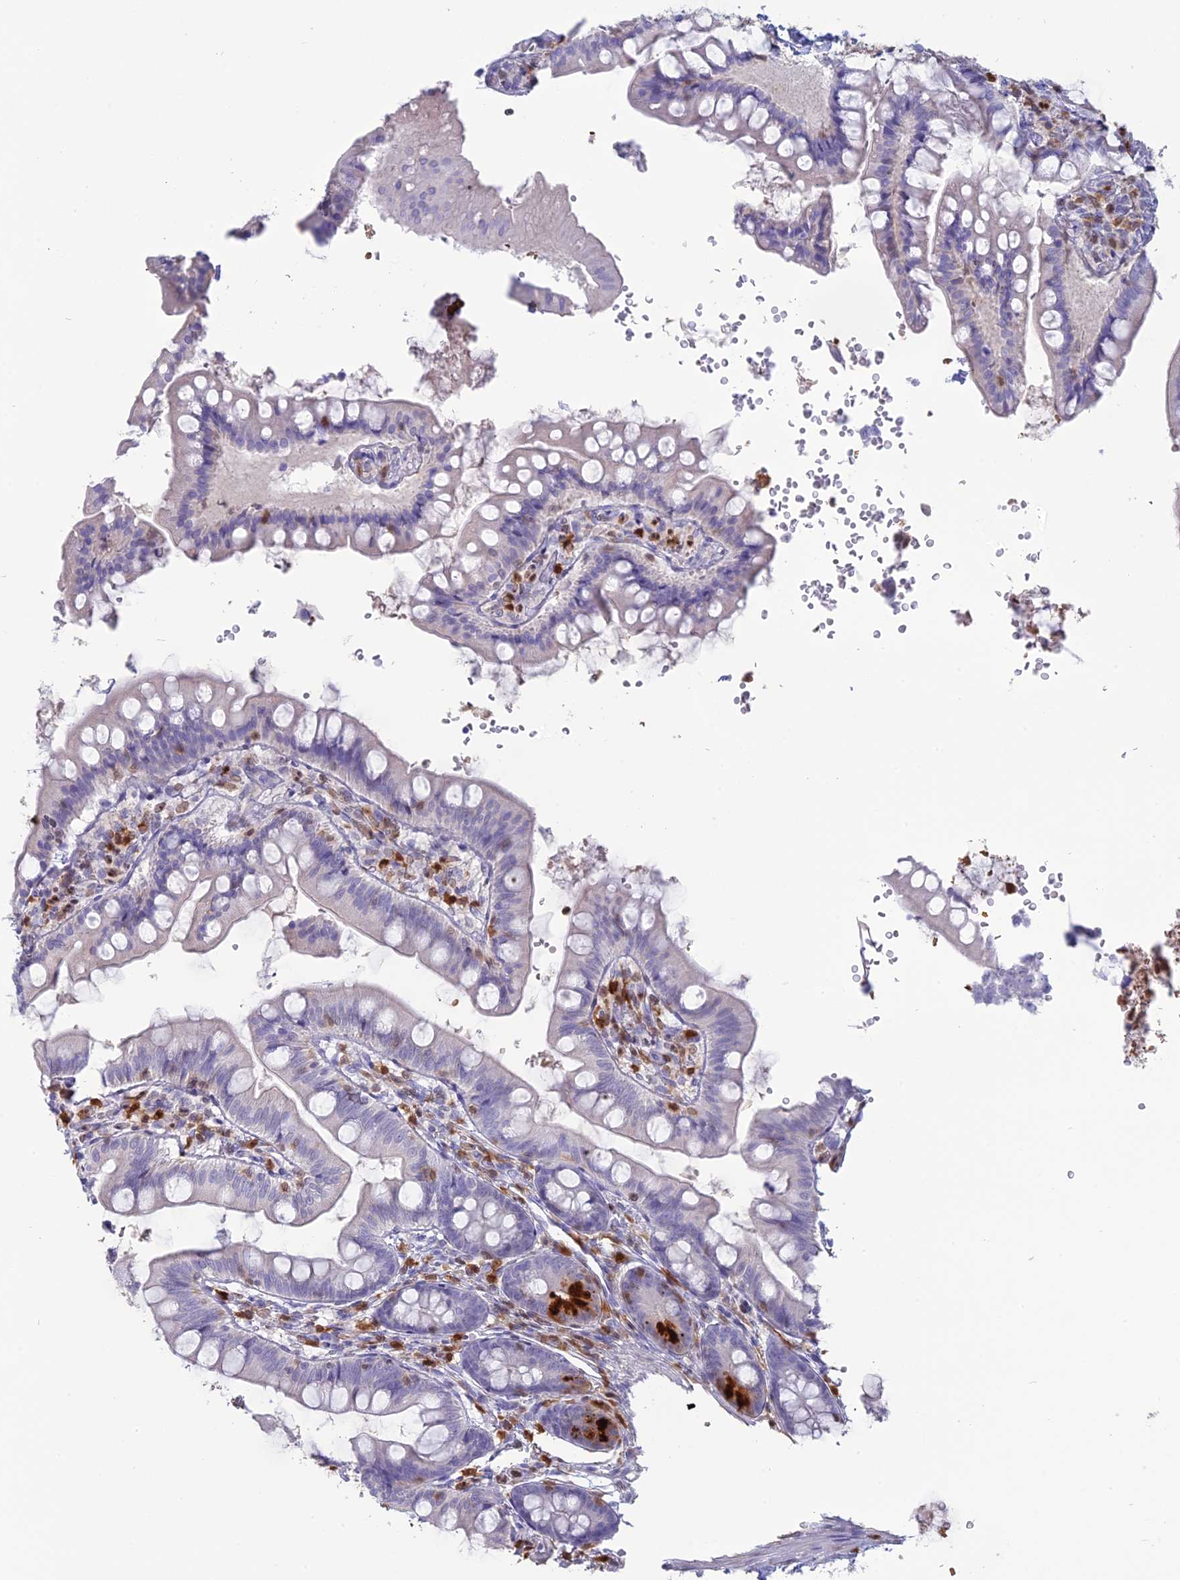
{"staining": {"intensity": "strong", "quantity": "<25%", "location": "cytoplasmic/membranous"}, "tissue": "small intestine", "cell_type": "Glandular cells", "image_type": "normal", "snomed": [{"axis": "morphology", "description": "Normal tissue, NOS"}, {"axis": "topography", "description": "Small intestine"}], "caption": "Small intestine stained with immunohistochemistry displays strong cytoplasmic/membranous positivity in about <25% of glandular cells.", "gene": "PGBD4", "patient": {"sex": "male", "age": 7}}